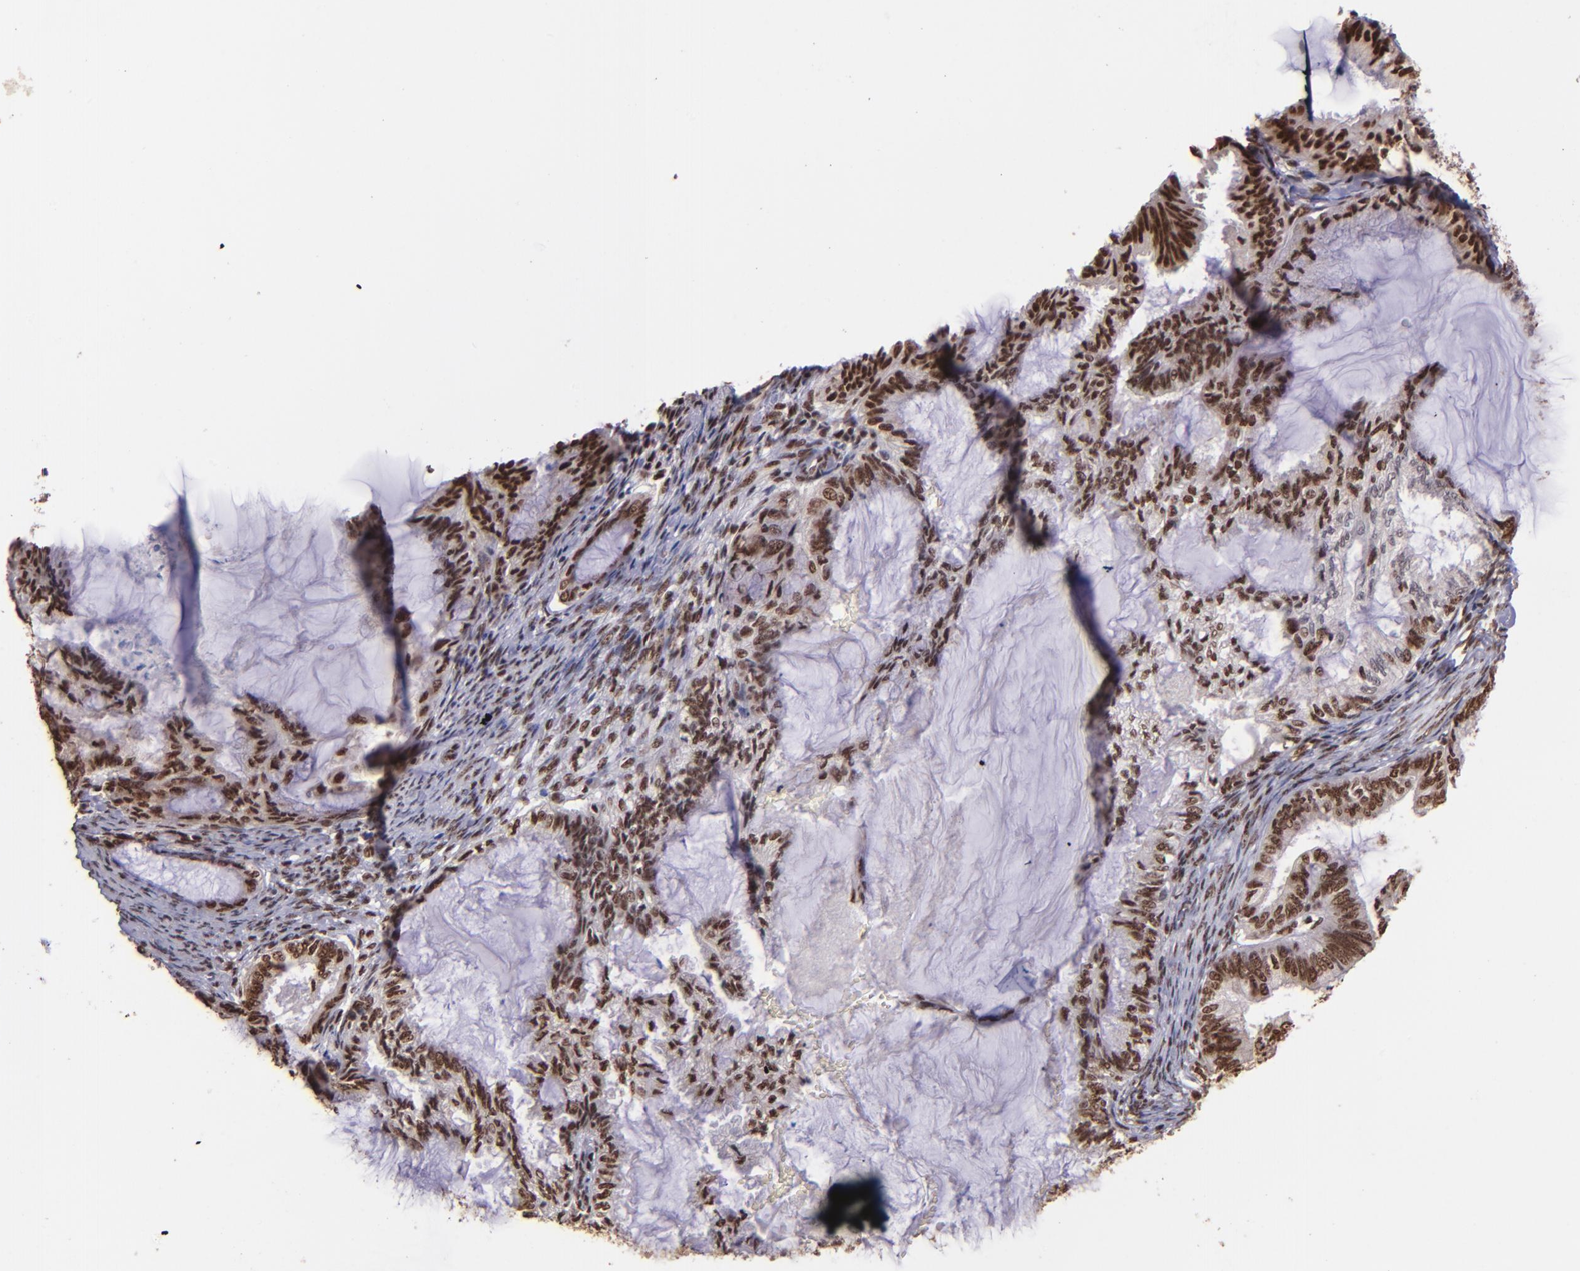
{"staining": {"intensity": "strong", "quantity": ">75%", "location": "nuclear"}, "tissue": "endometrial cancer", "cell_type": "Tumor cells", "image_type": "cancer", "snomed": [{"axis": "morphology", "description": "Adenocarcinoma, NOS"}, {"axis": "topography", "description": "Endometrium"}], "caption": "A high amount of strong nuclear staining is identified in approximately >75% of tumor cells in endometrial adenocarcinoma tissue.", "gene": "PQBP1", "patient": {"sex": "female", "age": 86}}